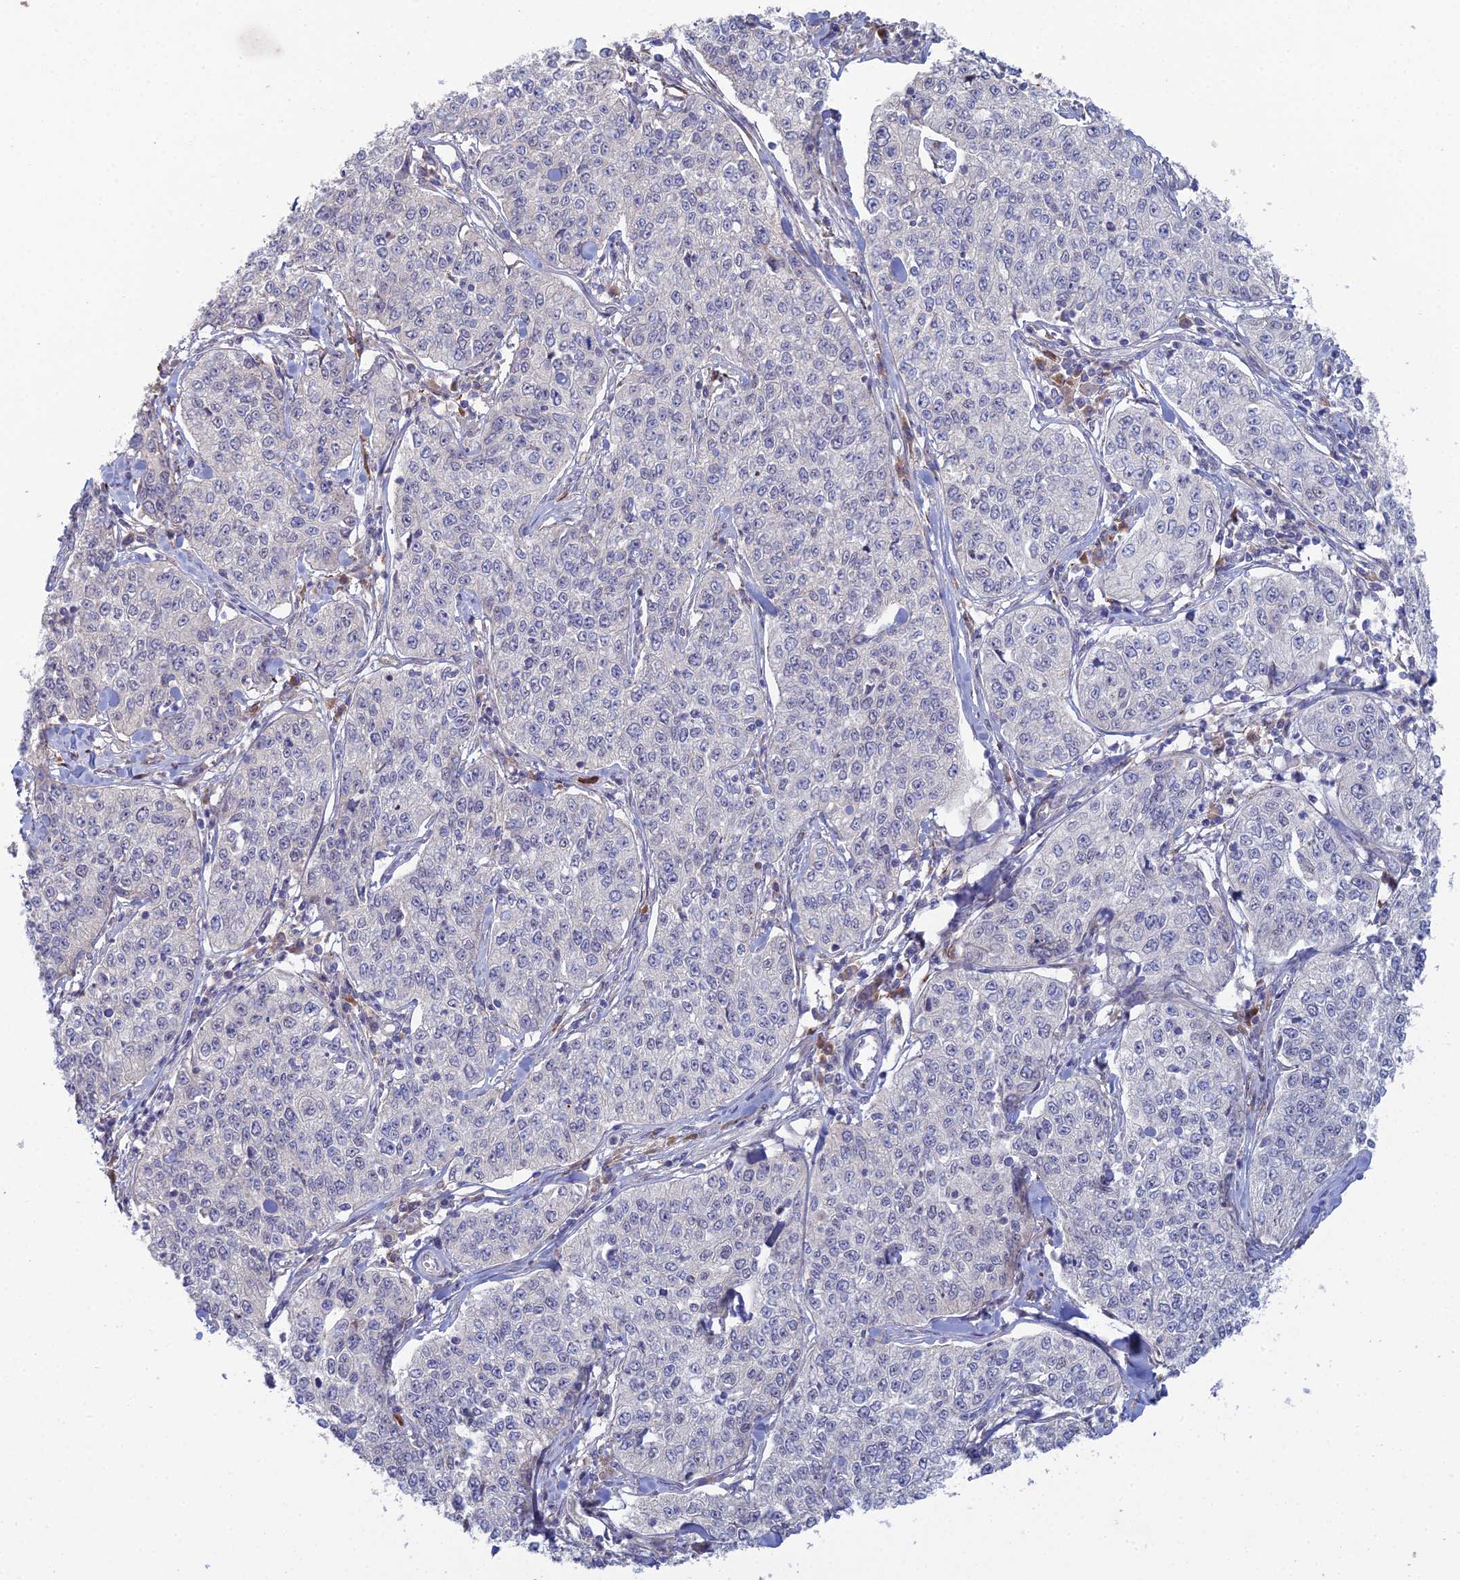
{"staining": {"intensity": "negative", "quantity": "none", "location": "none"}, "tissue": "cervical cancer", "cell_type": "Tumor cells", "image_type": "cancer", "snomed": [{"axis": "morphology", "description": "Squamous cell carcinoma, NOS"}, {"axis": "topography", "description": "Cervix"}], "caption": "Protein analysis of cervical cancer demonstrates no significant expression in tumor cells.", "gene": "ARL16", "patient": {"sex": "female", "age": 35}}